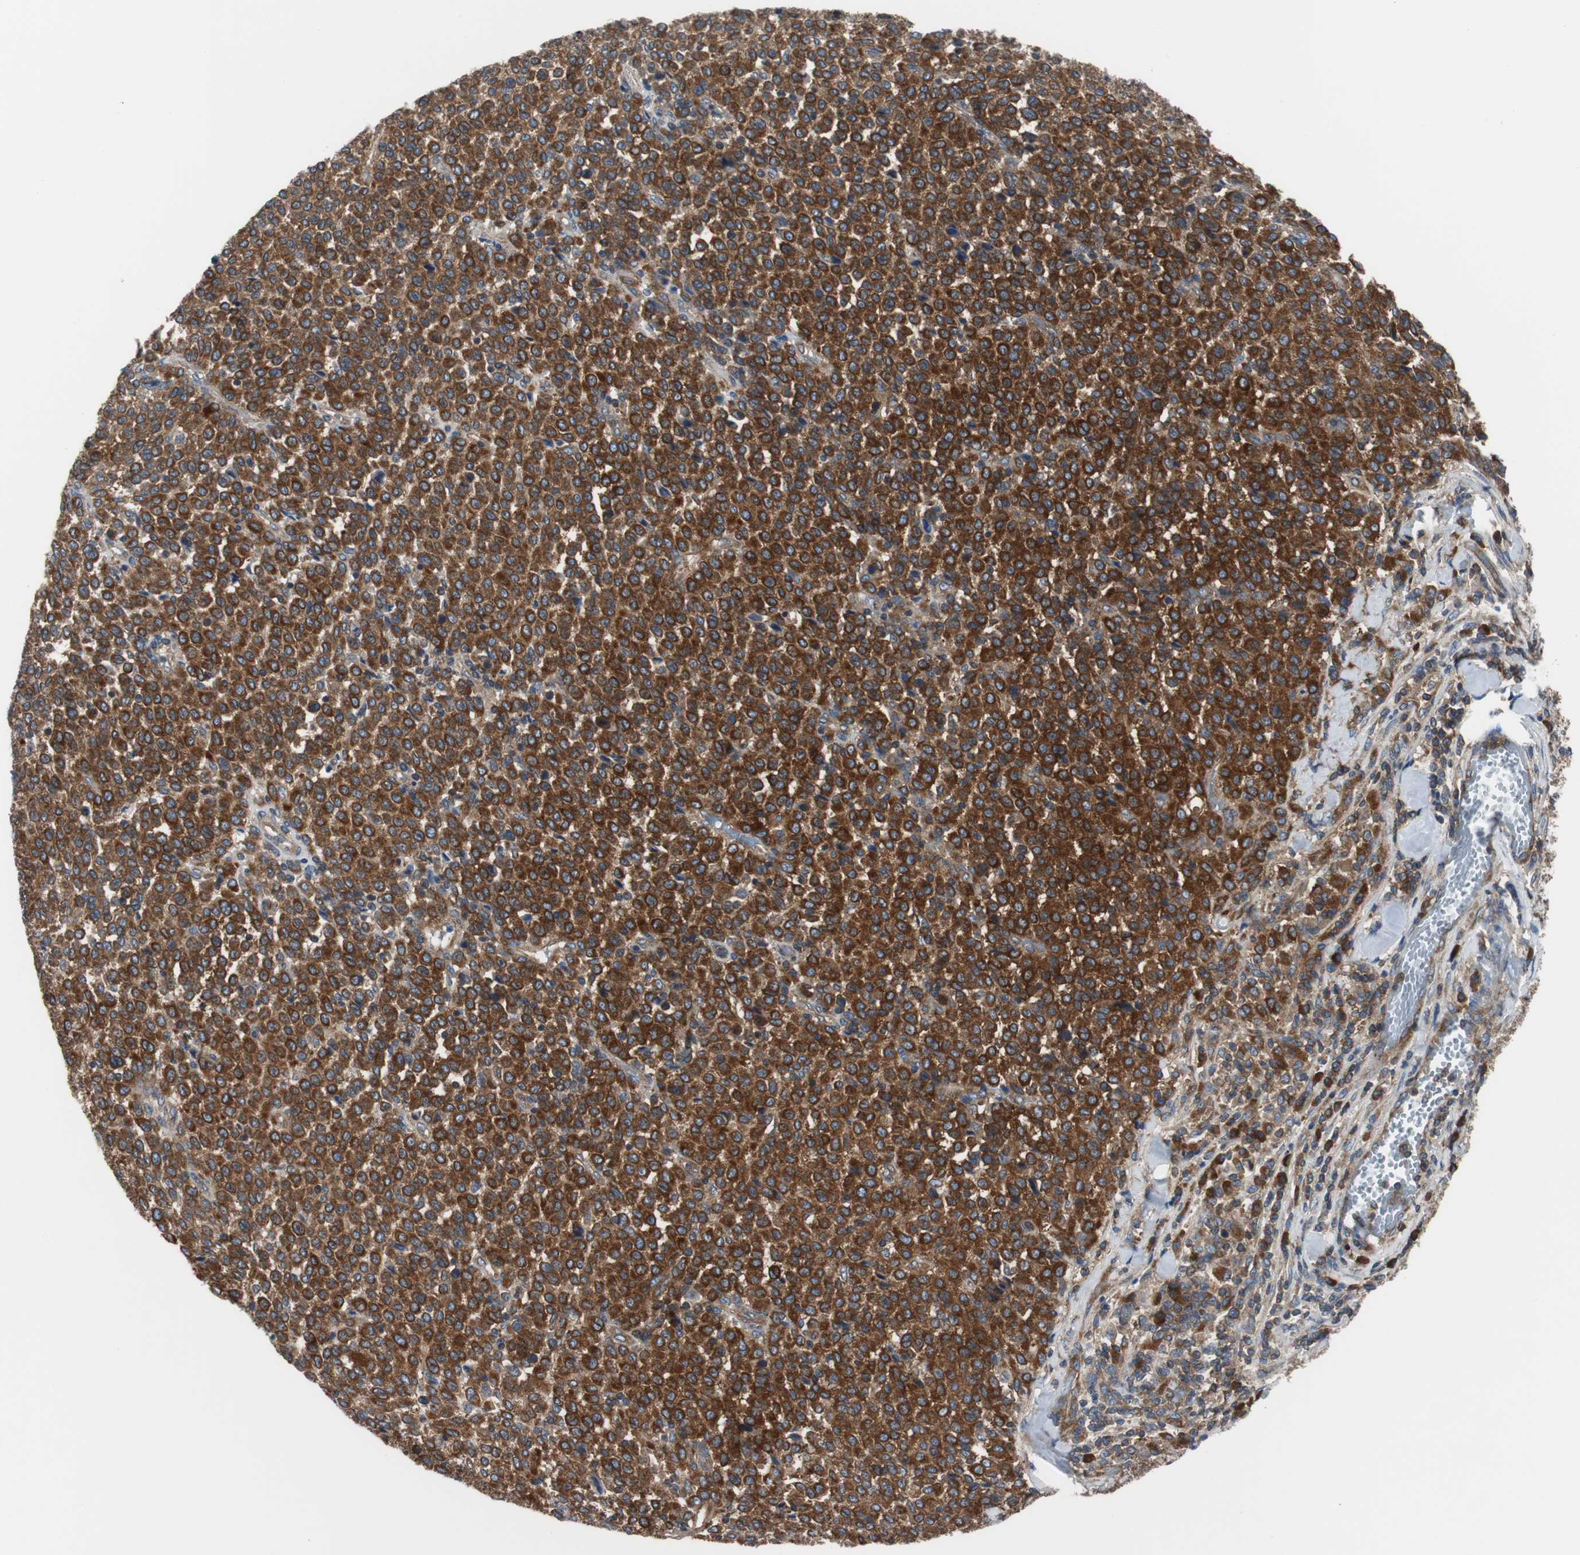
{"staining": {"intensity": "strong", "quantity": ">75%", "location": "cytoplasmic/membranous"}, "tissue": "melanoma", "cell_type": "Tumor cells", "image_type": "cancer", "snomed": [{"axis": "morphology", "description": "Malignant melanoma, Metastatic site"}, {"axis": "topography", "description": "Pancreas"}], "caption": "An immunohistochemistry (IHC) photomicrograph of tumor tissue is shown. Protein staining in brown shows strong cytoplasmic/membranous positivity in melanoma within tumor cells.", "gene": "BRAF", "patient": {"sex": "female", "age": 30}}